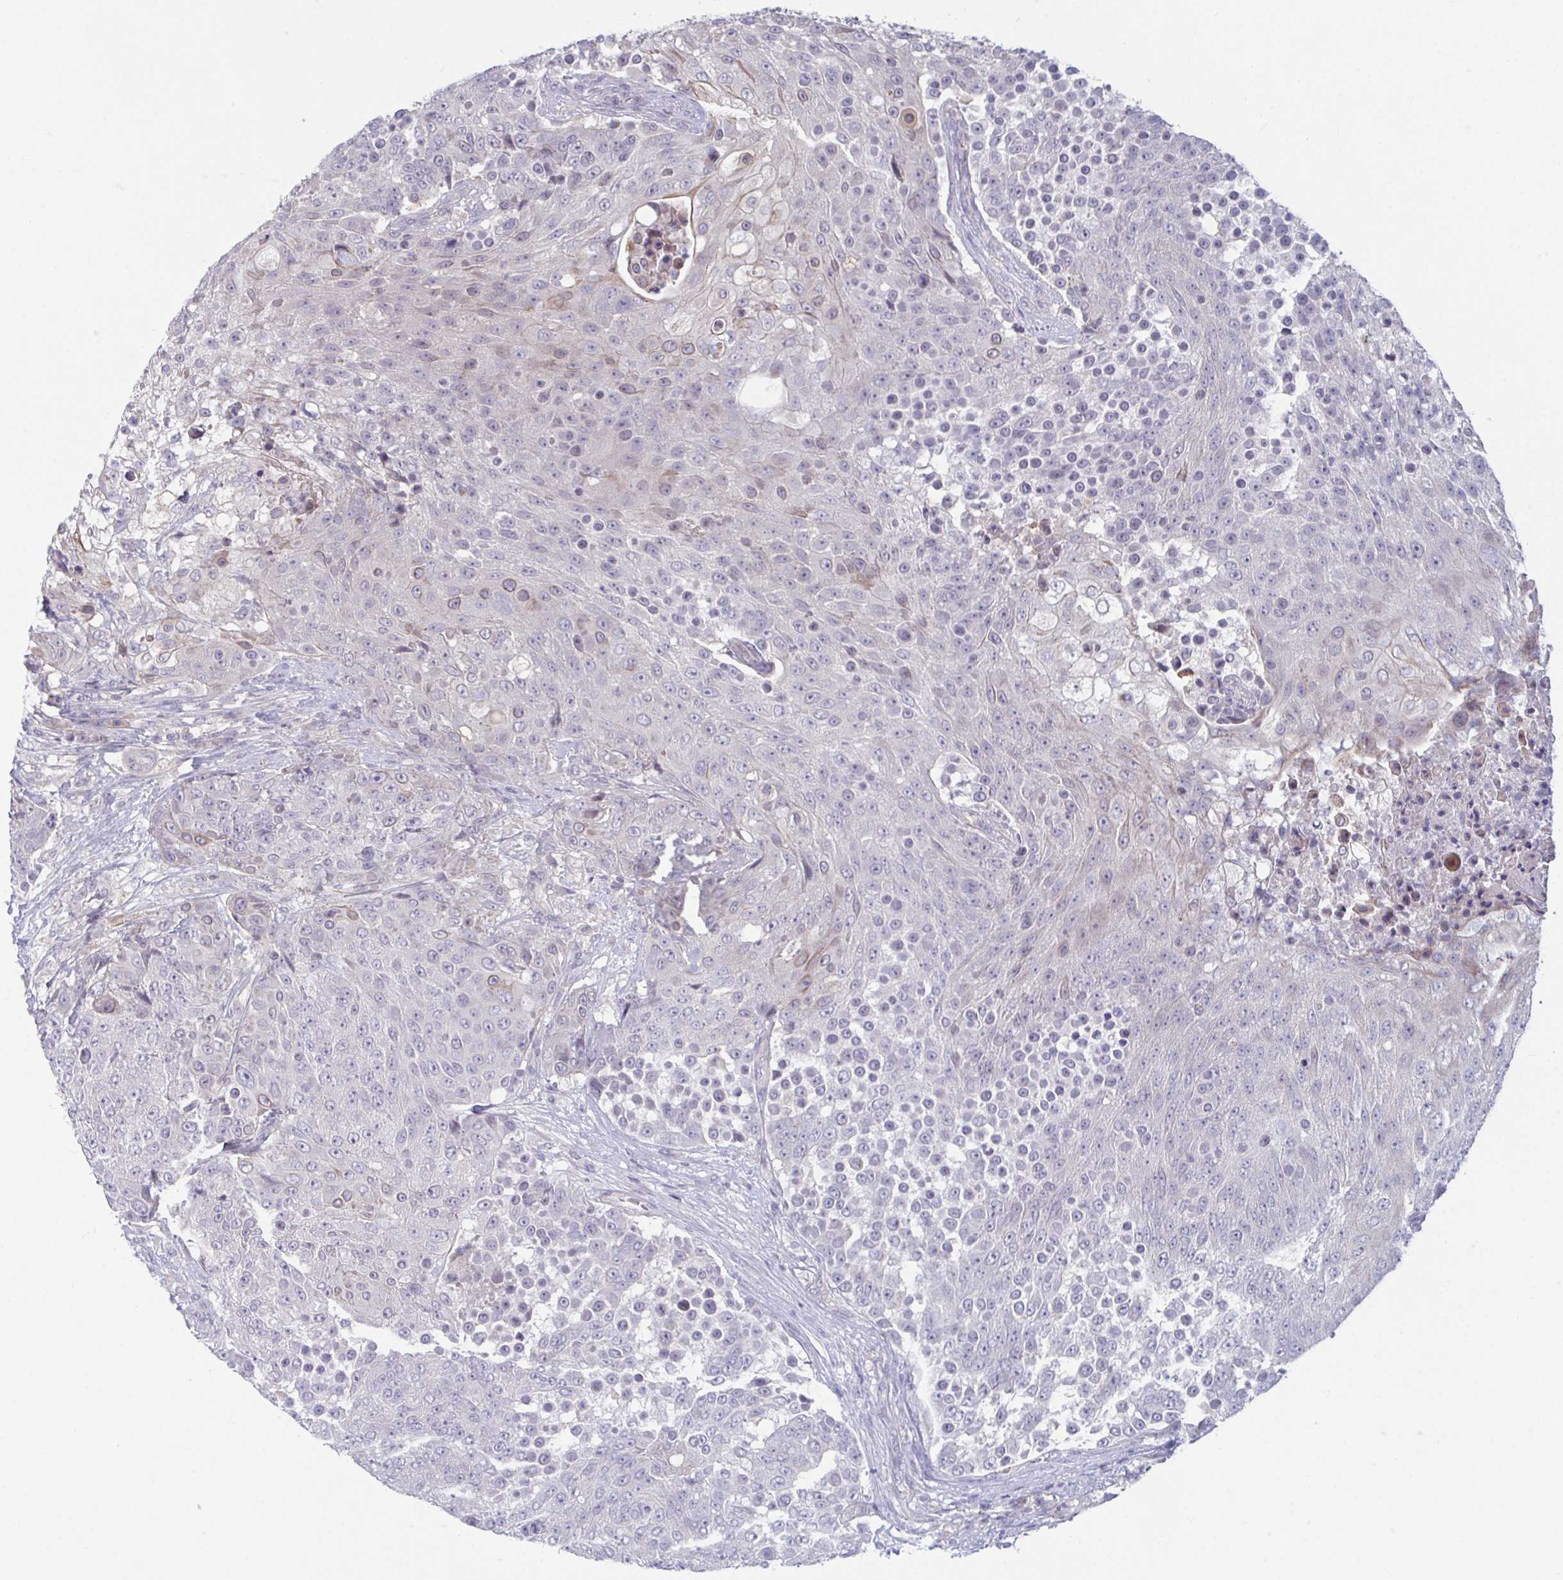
{"staining": {"intensity": "weak", "quantity": "<25%", "location": "cytoplasmic/membranous"}, "tissue": "urothelial cancer", "cell_type": "Tumor cells", "image_type": "cancer", "snomed": [{"axis": "morphology", "description": "Urothelial carcinoma, High grade"}, {"axis": "topography", "description": "Urinary bladder"}], "caption": "Immunohistochemistry image of neoplastic tissue: urothelial cancer stained with DAB (3,3'-diaminobenzidine) reveals no significant protein positivity in tumor cells.", "gene": "STK26", "patient": {"sex": "female", "age": 63}}